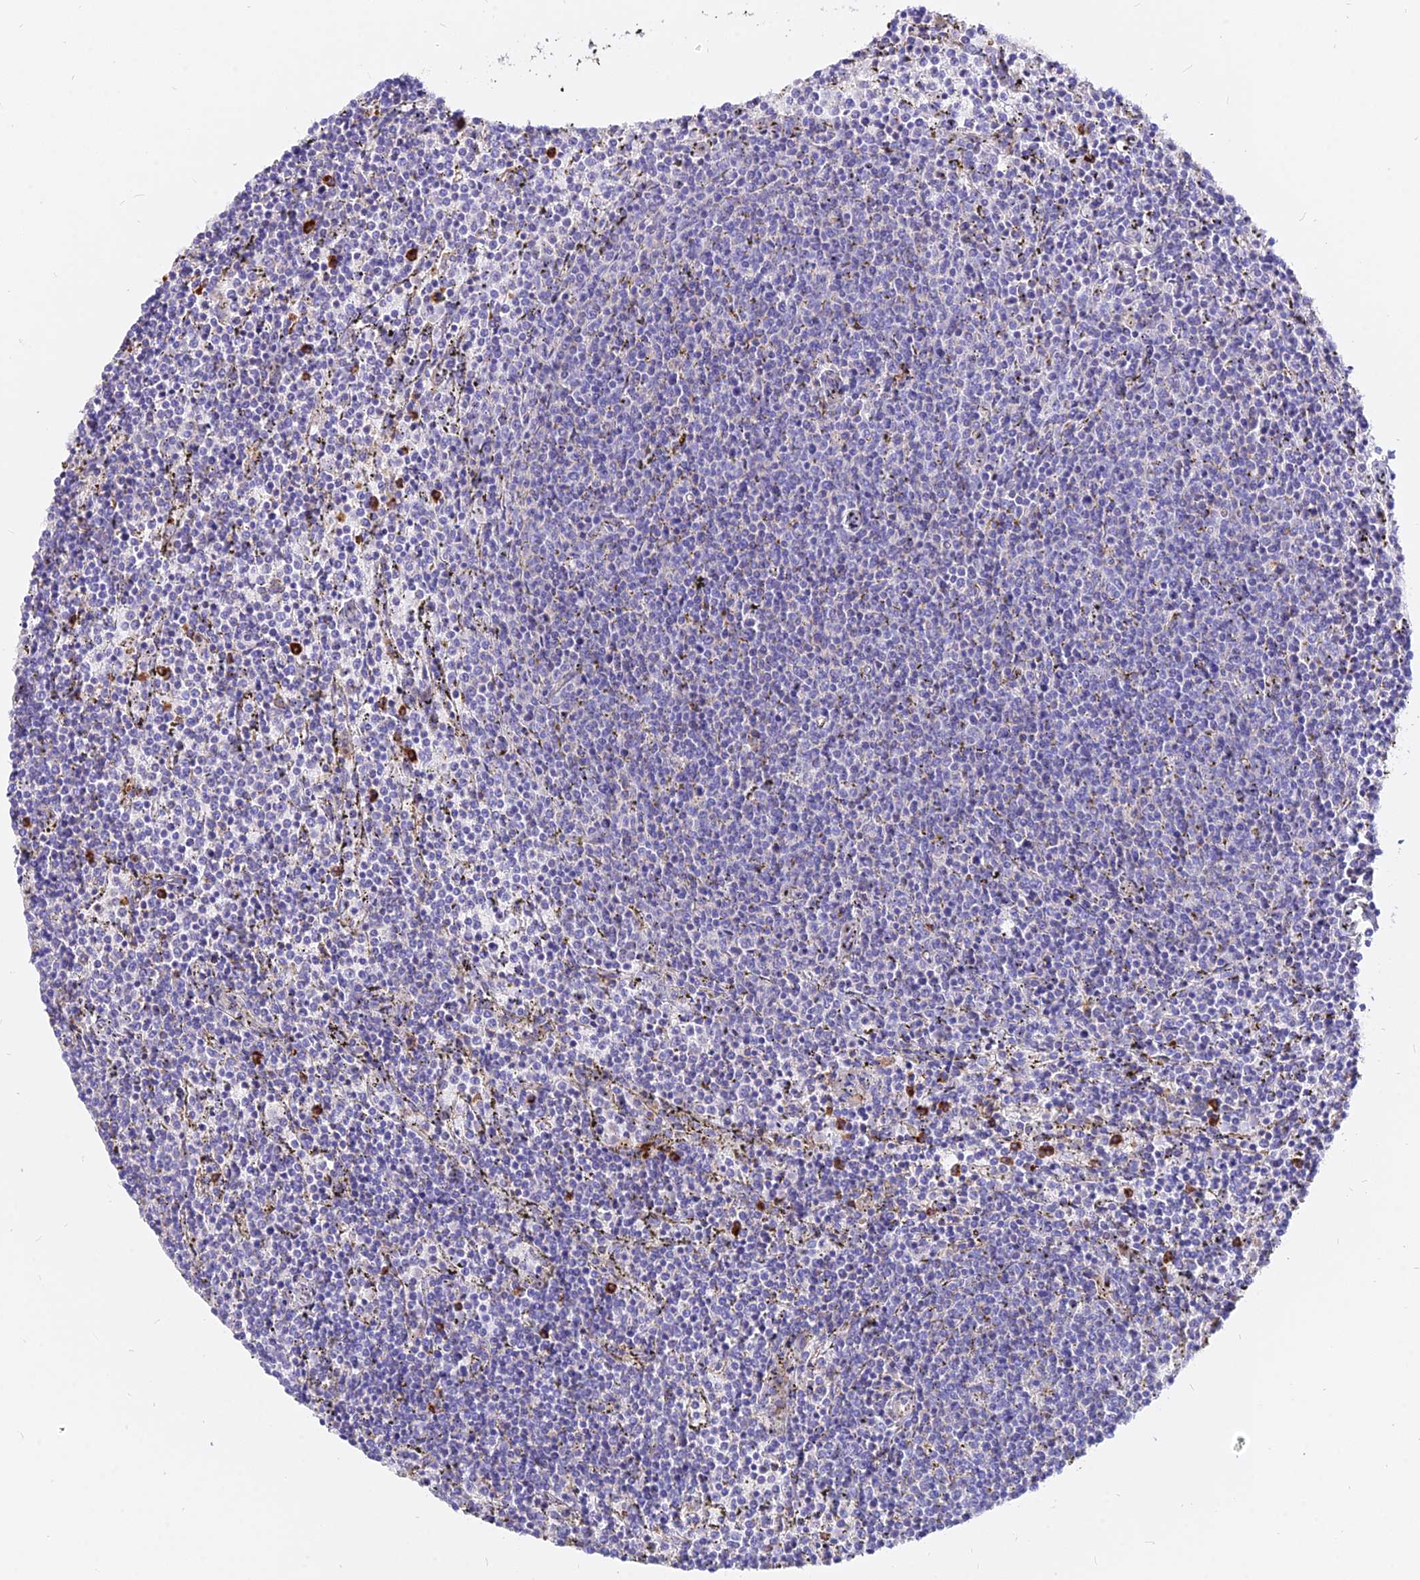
{"staining": {"intensity": "negative", "quantity": "none", "location": "none"}, "tissue": "lymphoma", "cell_type": "Tumor cells", "image_type": "cancer", "snomed": [{"axis": "morphology", "description": "Malignant lymphoma, non-Hodgkin's type, Low grade"}, {"axis": "topography", "description": "Spleen"}], "caption": "Immunohistochemical staining of human malignant lymphoma, non-Hodgkin's type (low-grade) shows no significant expression in tumor cells.", "gene": "AGTRAP", "patient": {"sex": "female", "age": 50}}